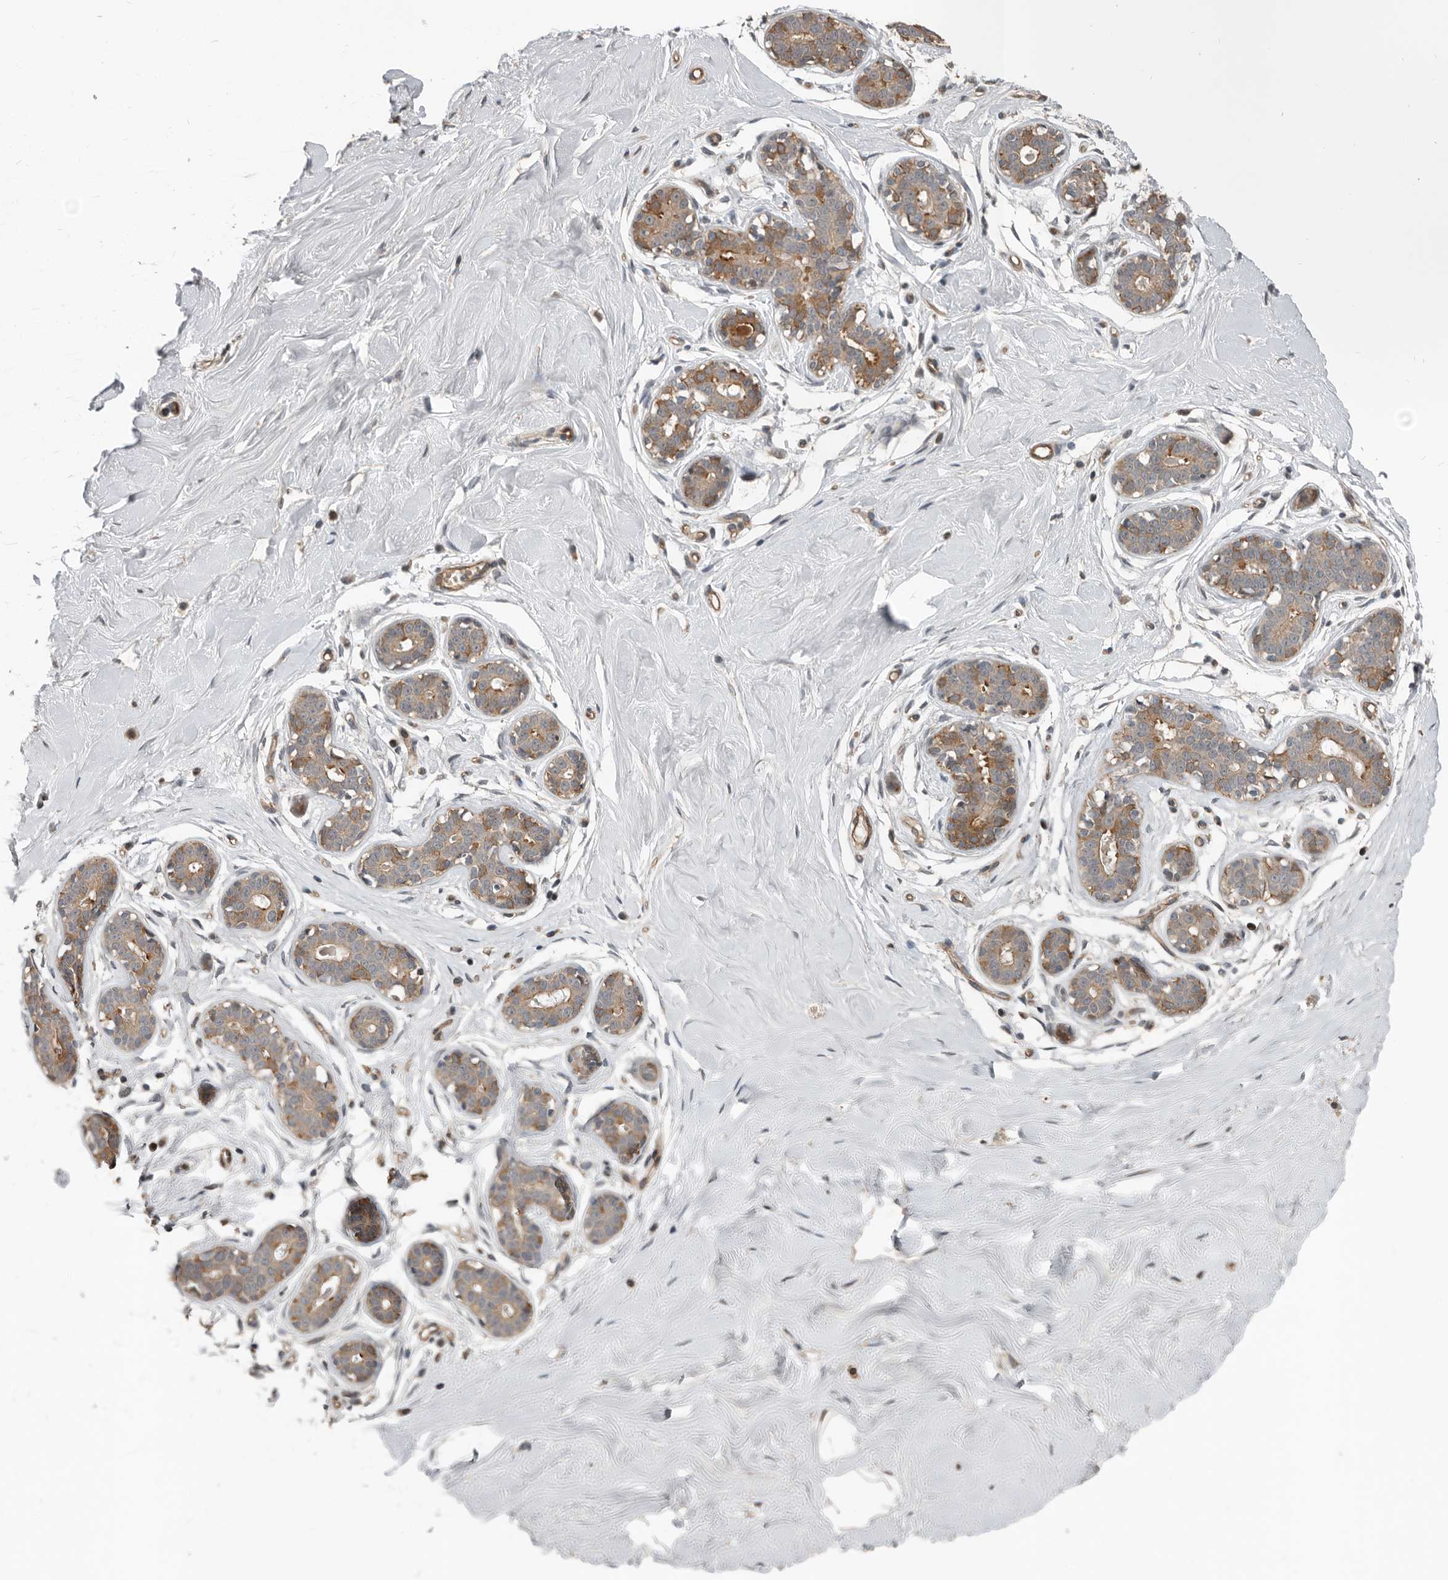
{"staining": {"intensity": "moderate", "quantity": "<25%", "location": "cytoplasmic/membranous"}, "tissue": "breast", "cell_type": "Adipocytes", "image_type": "normal", "snomed": [{"axis": "morphology", "description": "Normal tissue, NOS"}, {"axis": "topography", "description": "Breast"}], "caption": "Immunohistochemical staining of unremarkable human breast demonstrates moderate cytoplasmic/membranous protein staining in about <25% of adipocytes.", "gene": "YOD1", "patient": {"sex": "female", "age": 23}}